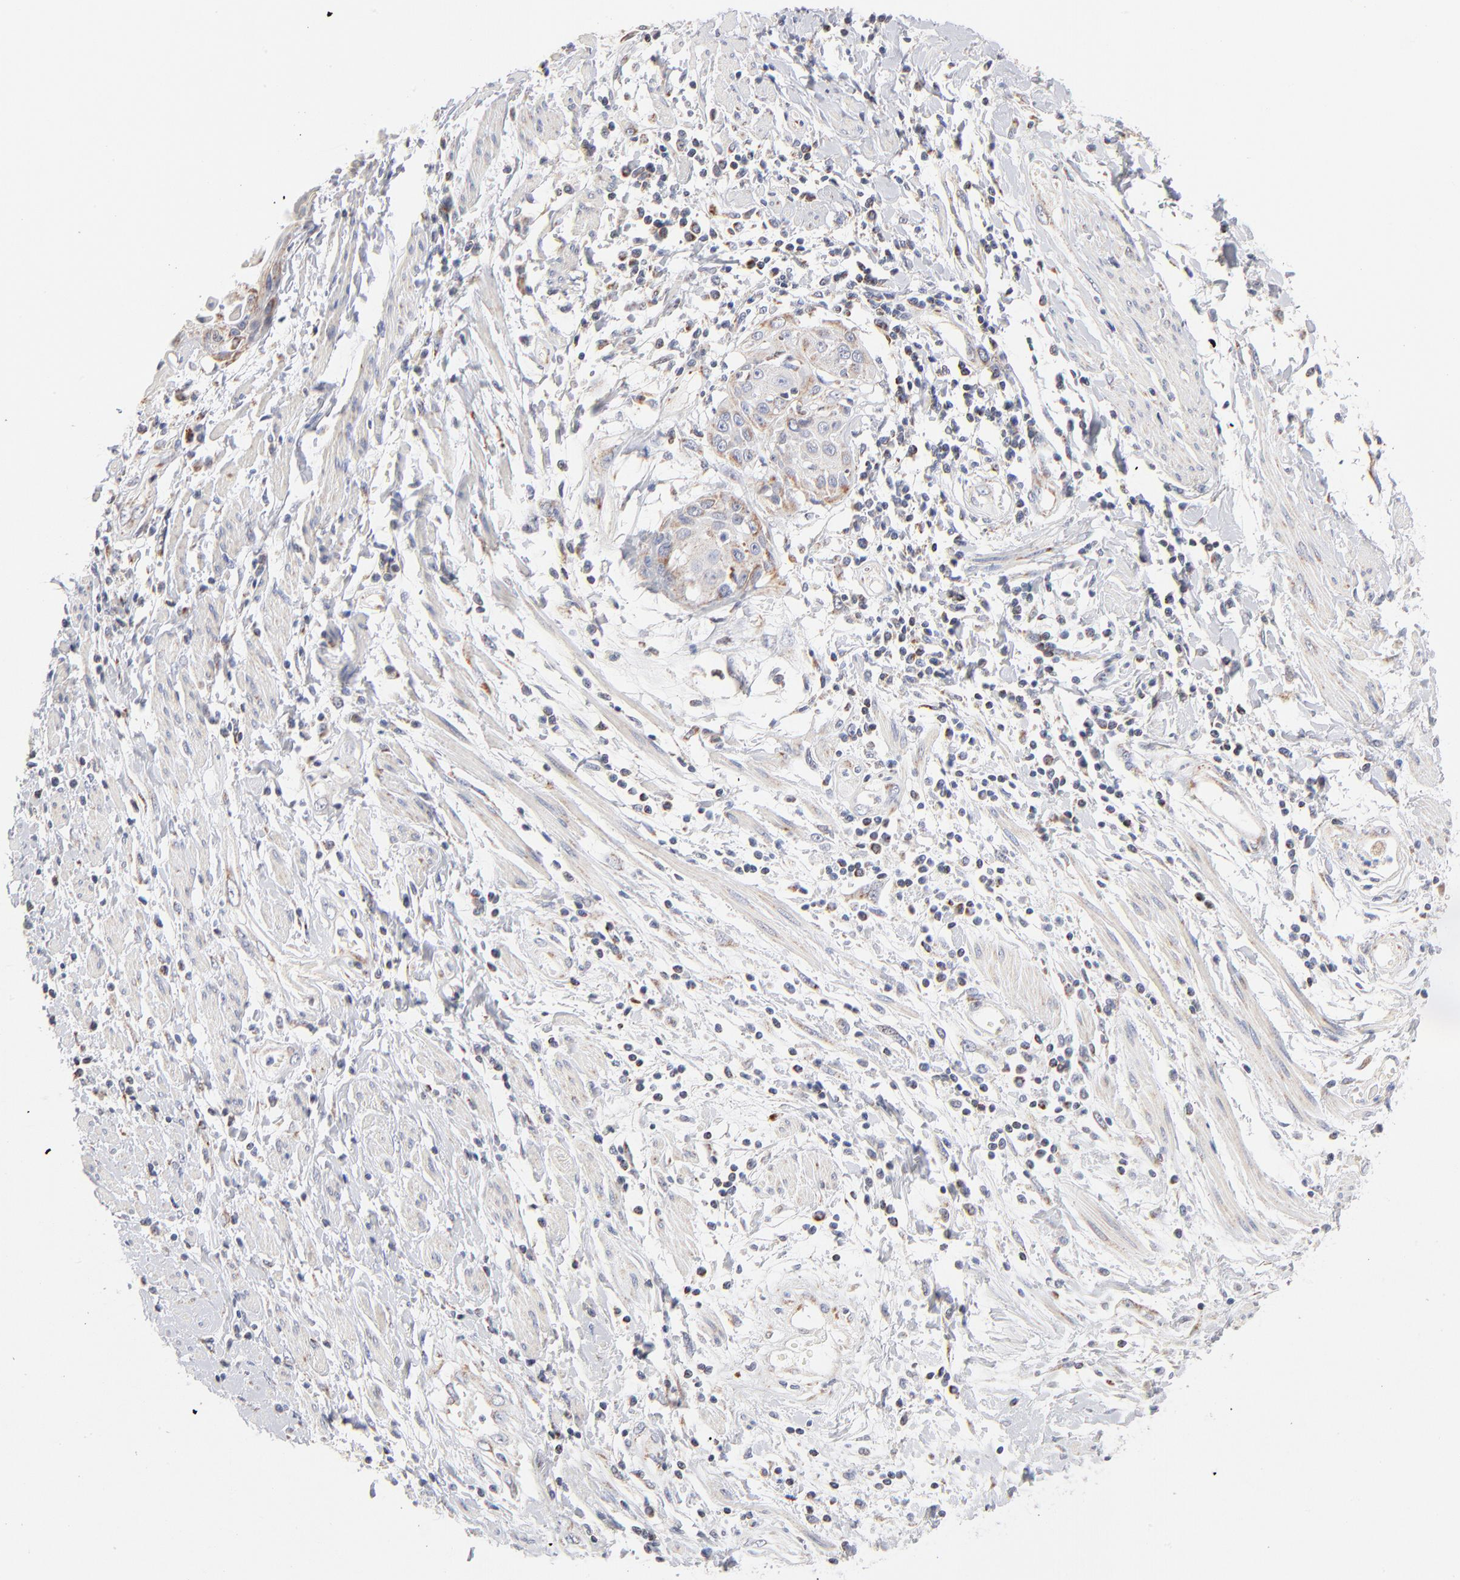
{"staining": {"intensity": "moderate", "quantity": ">75%", "location": "cytoplasmic/membranous"}, "tissue": "cervical cancer", "cell_type": "Tumor cells", "image_type": "cancer", "snomed": [{"axis": "morphology", "description": "Squamous cell carcinoma, NOS"}, {"axis": "topography", "description": "Cervix"}], "caption": "This photomicrograph shows cervical cancer stained with immunohistochemistry to label a protein in brown. The cytoplasmic/membranous of tumor cells show moderate positivity for the protein. Nuclei are counter-stained blue.", "gene": "MRPL58", "patient": {"sex": "female", "age": 57}}